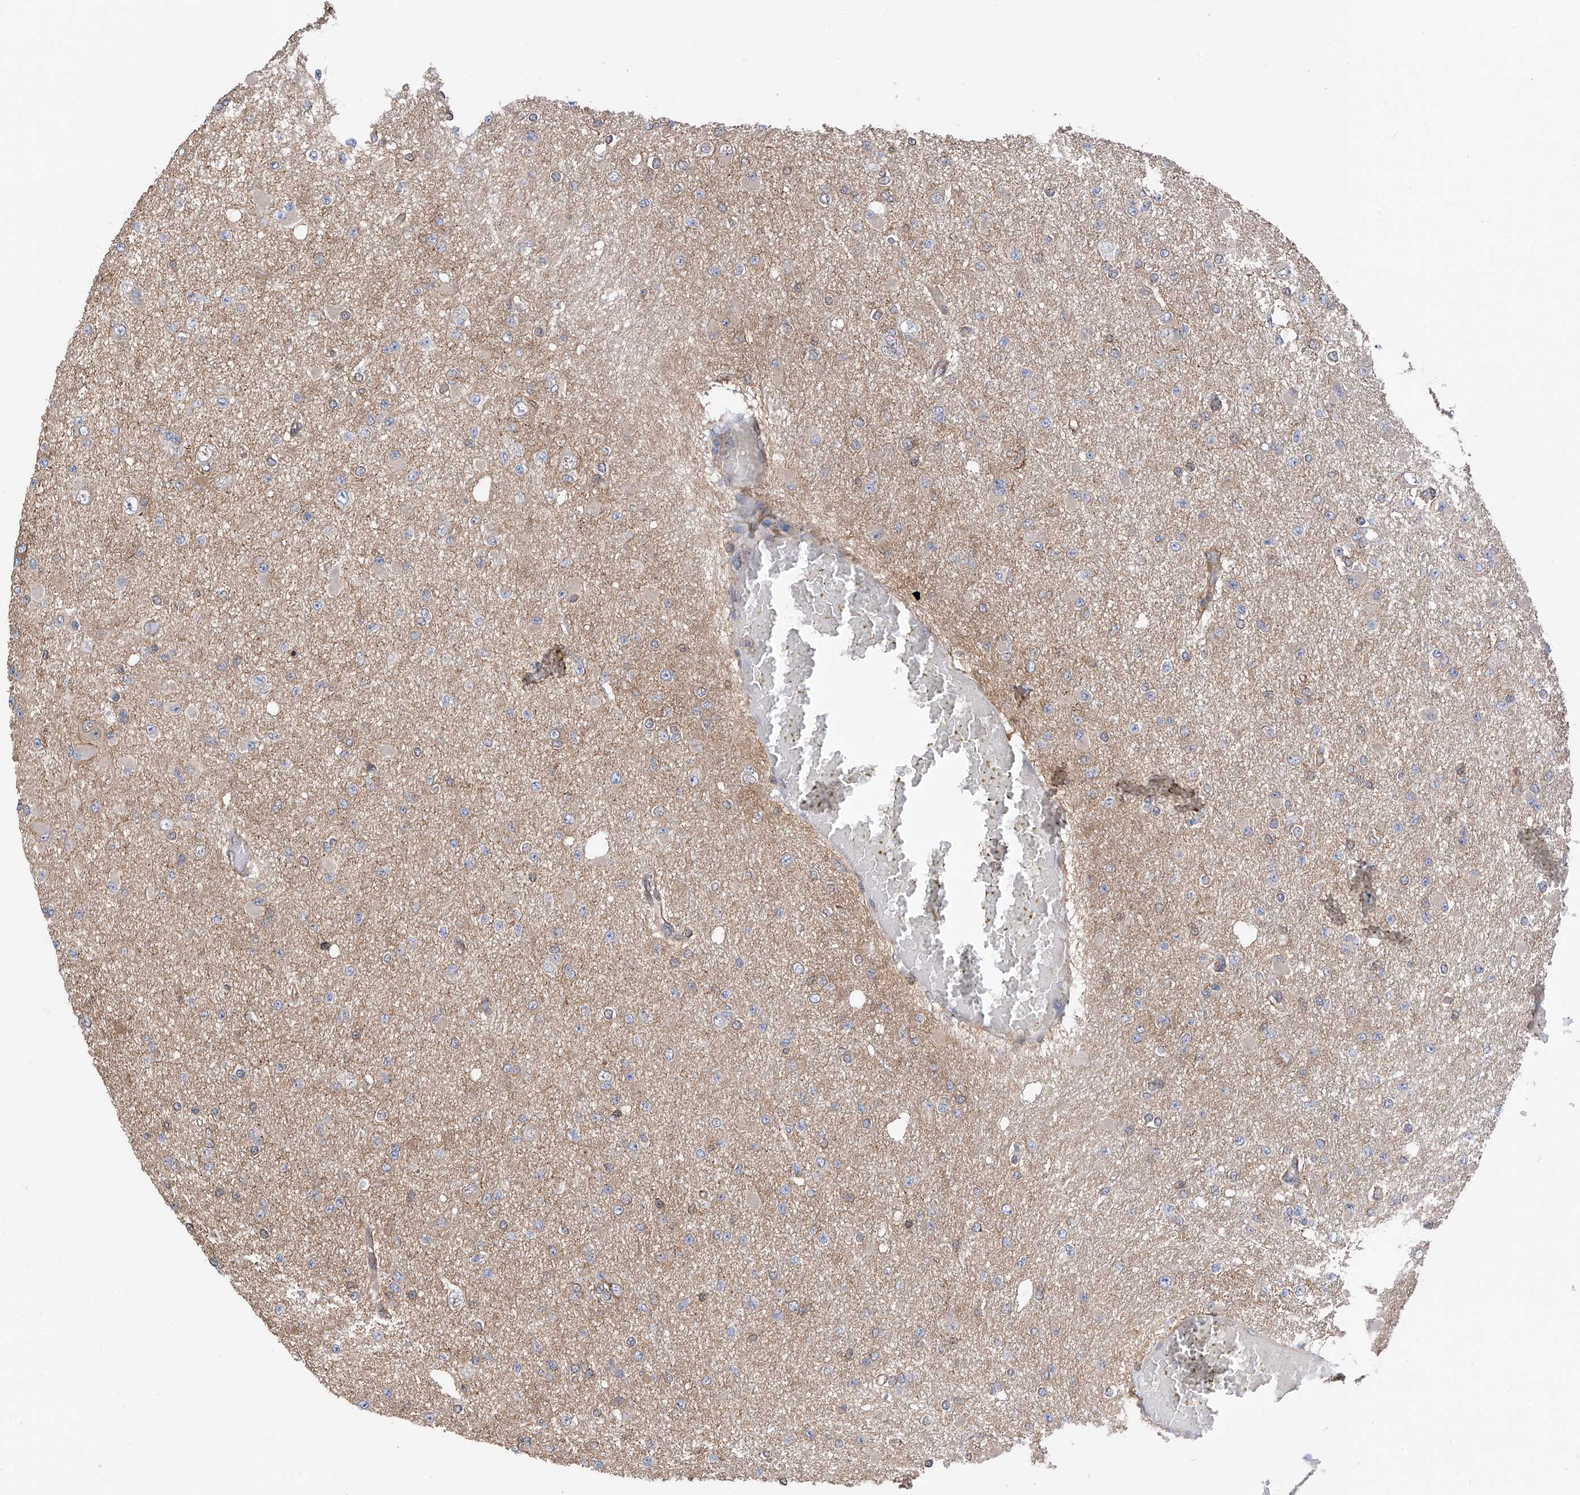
{"staining": {"intensity": "weak", "quantity": "25%-75%", "location": "cytoplasmic/membranous"}, "tissue": "glioma", "cell_type": "Tumor cells", "image_type": "cancer", "snomed": [{"axis": "morphology", "description": "Glioma, malignant, Low grade"}, {"axis": "topography", "description": "Brain"}], "caption": "Tumor cells demonstrate weak cytoplasmic/membranous positivity in about 25%-75% of cells in glioma.", "gene": "CHPF", "patient": {"sex": "female", "age": 22}}